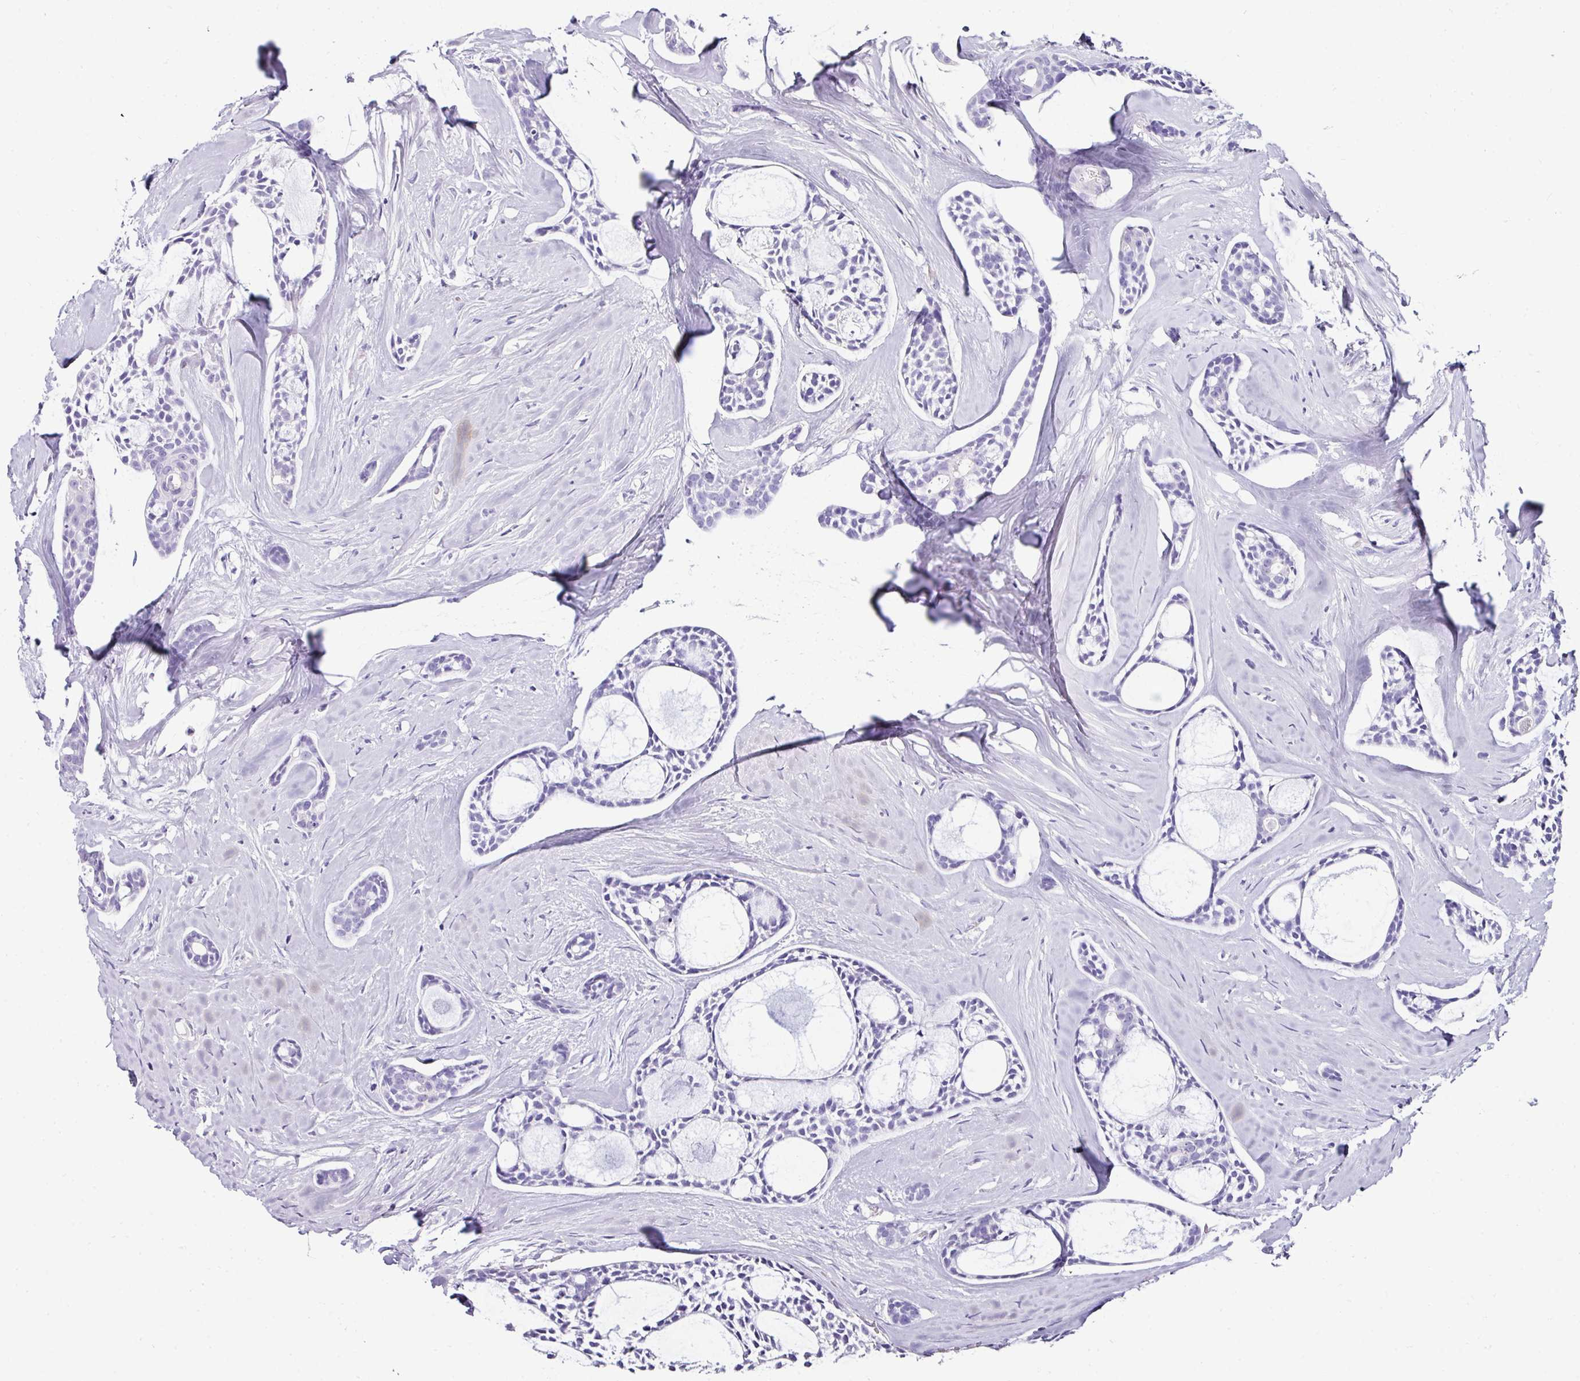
{"staining": {"intensity": "negative", "quantity": "none", "location": "none"}, "tissue": "head and neck cancer", "cell_type": "Tumor cells", "image_type": "cancer", "snomed": [{"axis": "morphology", "description": "Adenocarcinoma, NOS"}, {"axis": "topography", "description": "Subcutis"}, {"axis": "topography", "description": "Head-Neck"}], "caption": "Tumor cells show no significant expression in head and neck adenocarcinoma.", "gene": "NAPSA", "patient": {"sex": "female", "age": 73}}